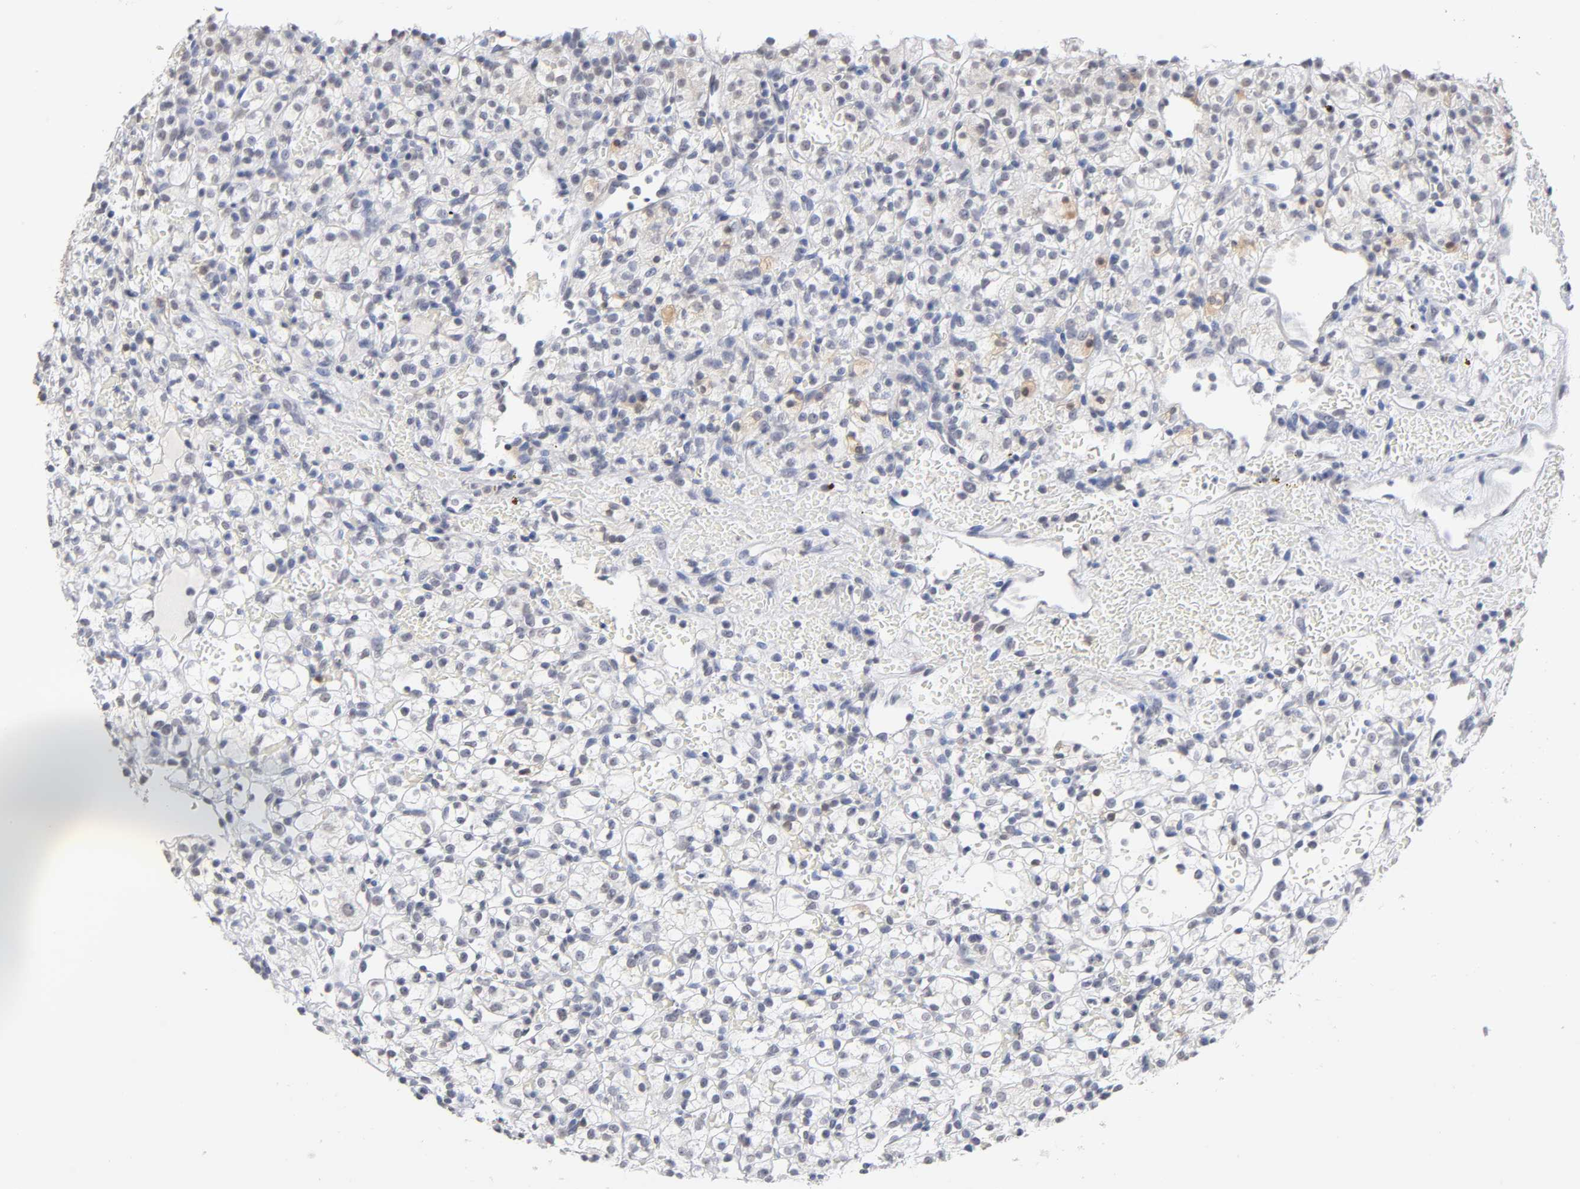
{"staining": {"intensity": "weak", "quantity": "<25%", "location": "cytoplasmic/membranous,nuclear"}, "tissue": "renal cancer", "cell_type": "Tumor cells", "image_type": "cancer", "snomed": [{"axis": "morphology", "description": "Adenocarcinoma, NOS"}, {"axis": "topography", "description": "Kidney"}], "caption": "Histopathology image shows no protein positivity in tumor cells of renal cancer (adenocarcinoma) tissue.", "gene": "CRABP2", "patient": {"sex": "female", "age": 60}}